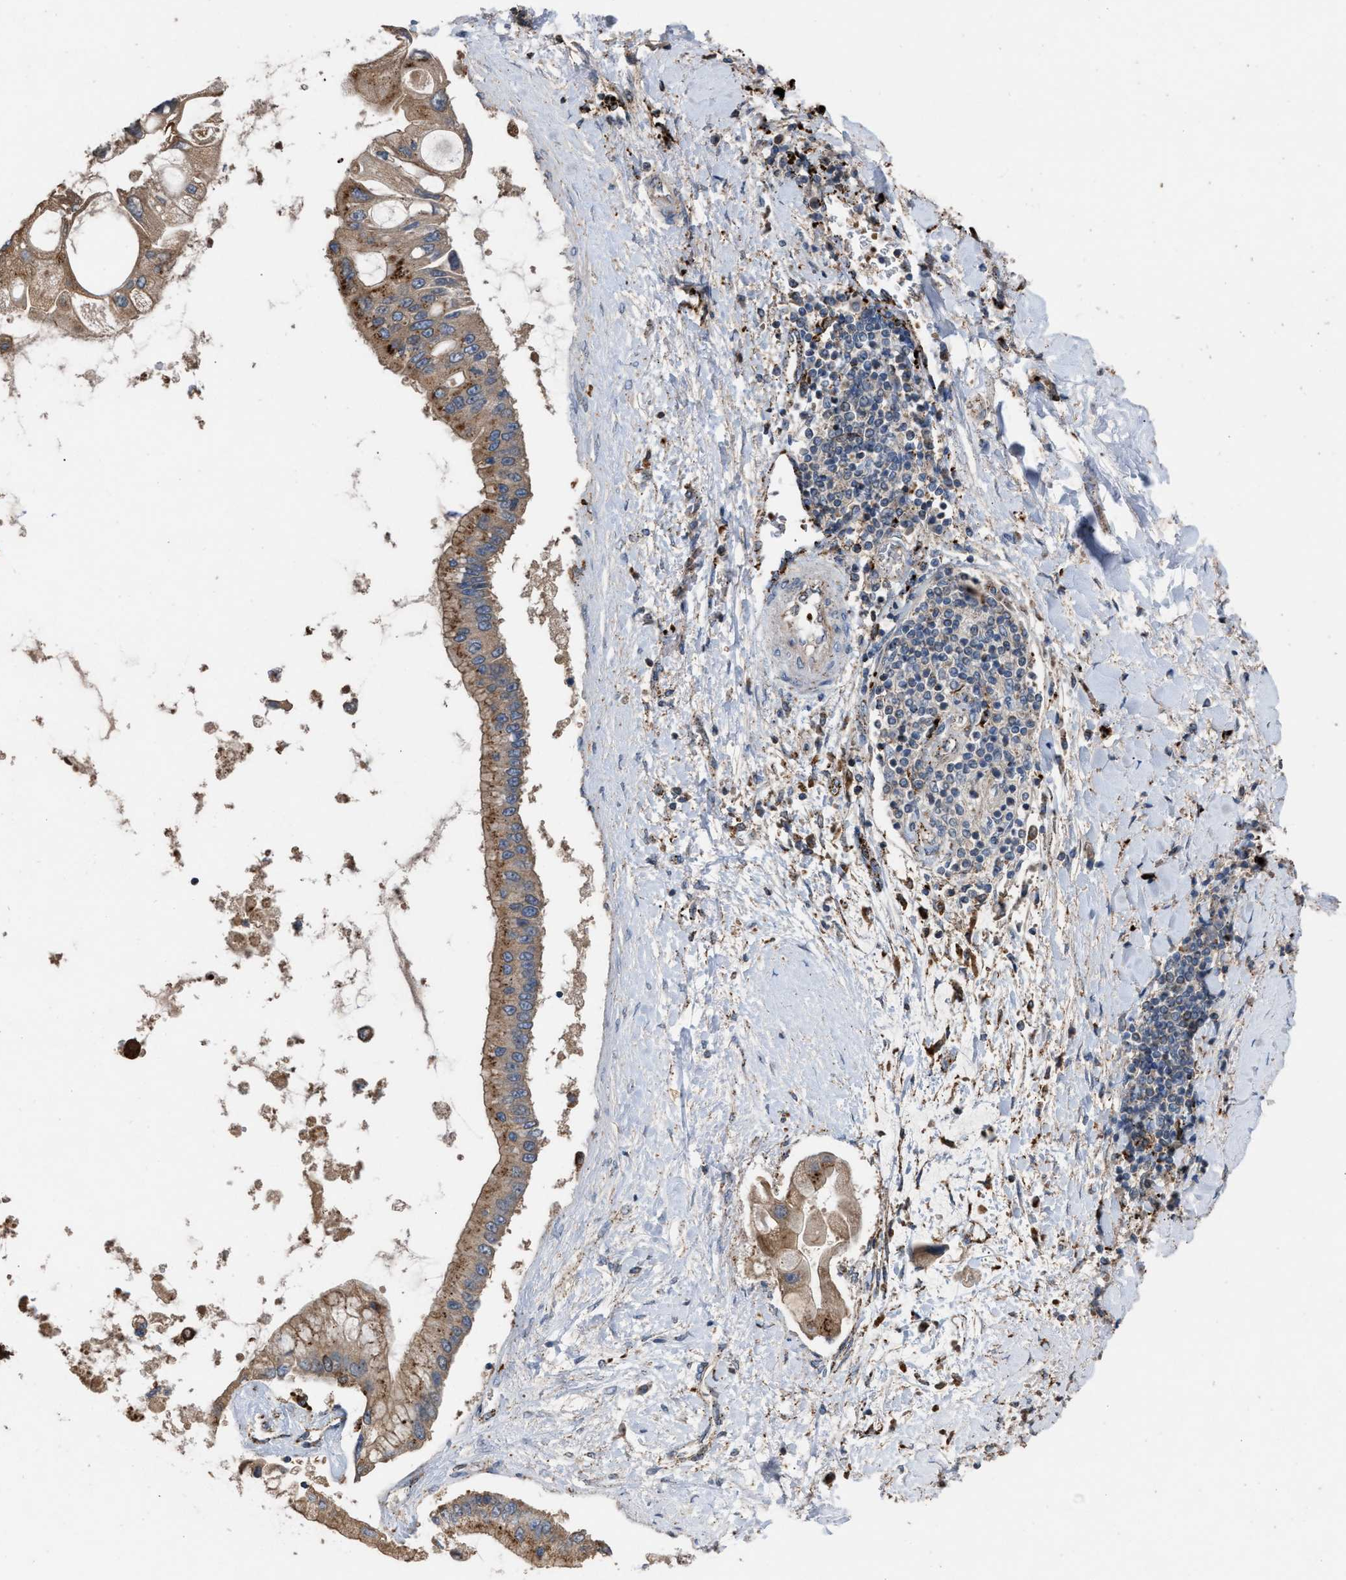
{"staining": {"intensity": "moderate", "quantity": ">75%", "location": "cytoplasmic/membranous"}, "tissue": "liver cancer", "cell_type": "Tumor cells", "image_type": "cancer", "snomed": [{"axis": "morphology", "description": "Cholangiocarcinoma"}, {"axis": "topography", "description": "Liver"}], "caption": "The histopathology image shows a brown stain indicating the presence of a protein in the cytoplasmic/membranous of tumor cells in liver cholangiocarcinoma.", "gene": "ELMO3", "patient": {"sex": "male", "age": 50}}